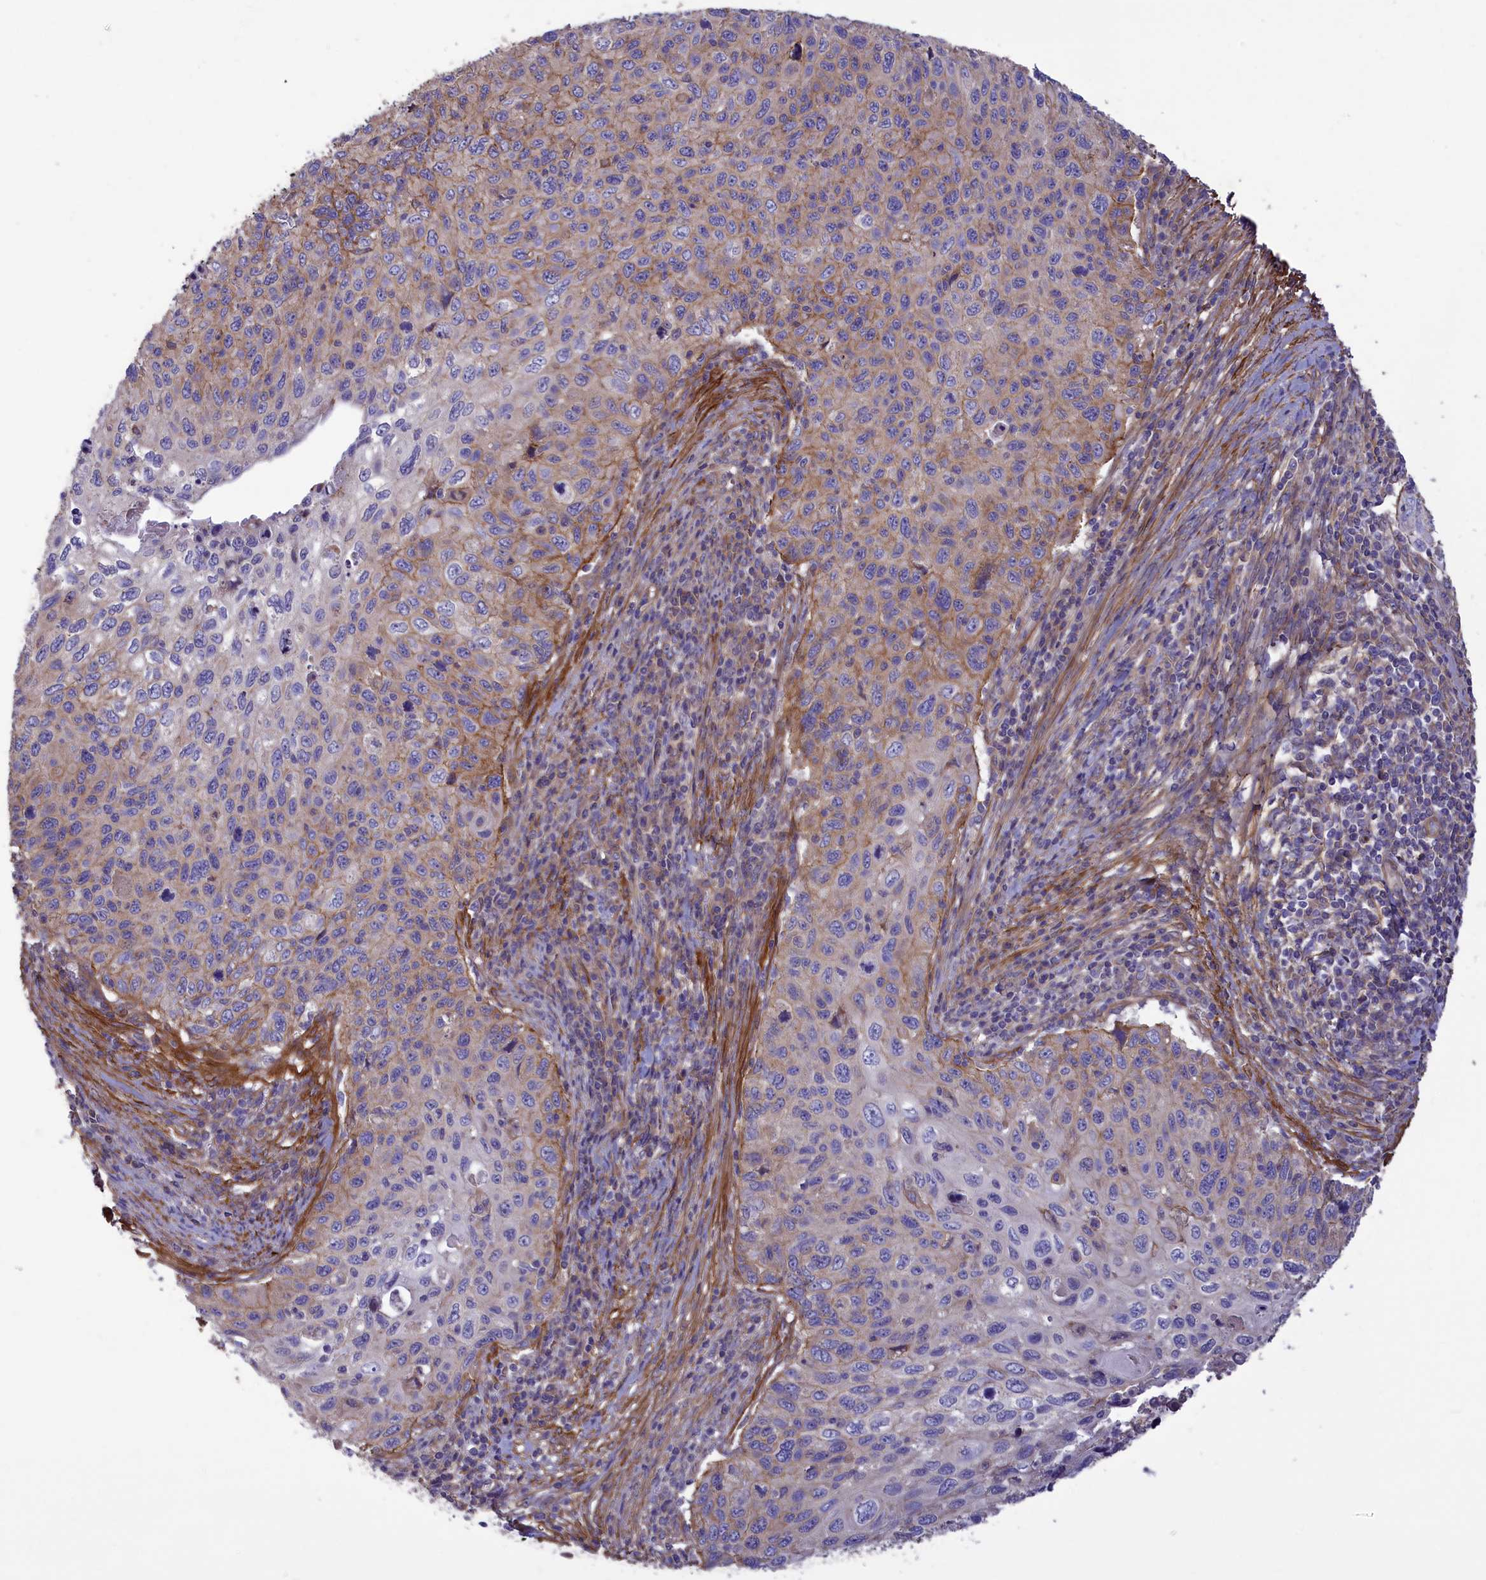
{"staining": {"intensity": "moderate", "quantity": "<25%", "location": "cytoplasmic/membranous"}, "tissue": "cervical cancer", "cell_type": "Tumor cells", "image_type": "cancer", "snomed": [{"axis": "morphology", "description": "Squamous cell carcinoma, NOS"}, {"axis": "topography", "description": "Cervix"}], "caption": "The photomicrograph reveals a brown stain indicating the presence of a protein in the cytoplasmic/membranous of tumor cells in squamous cell carcinoma (cervical).", "gene": "AMDHD2", "patient": {"sex": "female", "age": 70}}